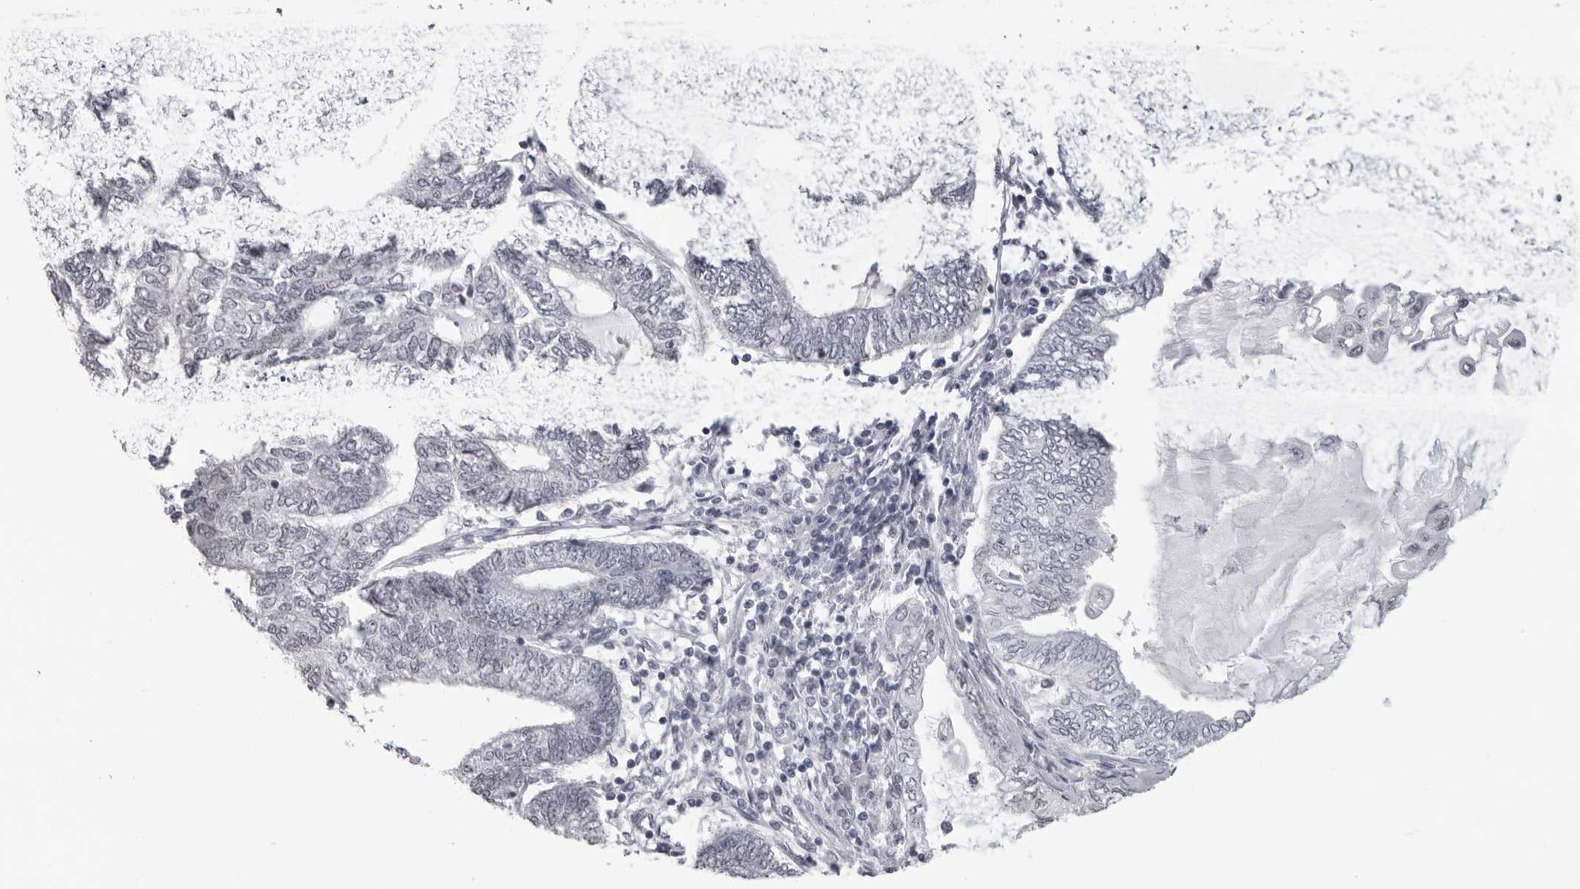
{"staining": {"intensity": "negative", "quantity": "none", "location": "none"}, "tissue": "endometrial cancer", "cell_type": "Tumor cells", "image_type": "cancer", "snomed": [{"axis": "morphology", "description": "Adenocarcinoma, NOS"}, {"axis": "topography", "description": "Uterus"}, {"axis": "topography", "description": "Endometrium"}], "caption": "High magnification brightfield microscopy of endometrial adenocarcinoma stained with DAB (brown) and counterstained with hematoxylin (blue): tumor cells show no significant positivity.", "gene": "ESPN", "patient": {"sex": "female", "age": 70}}